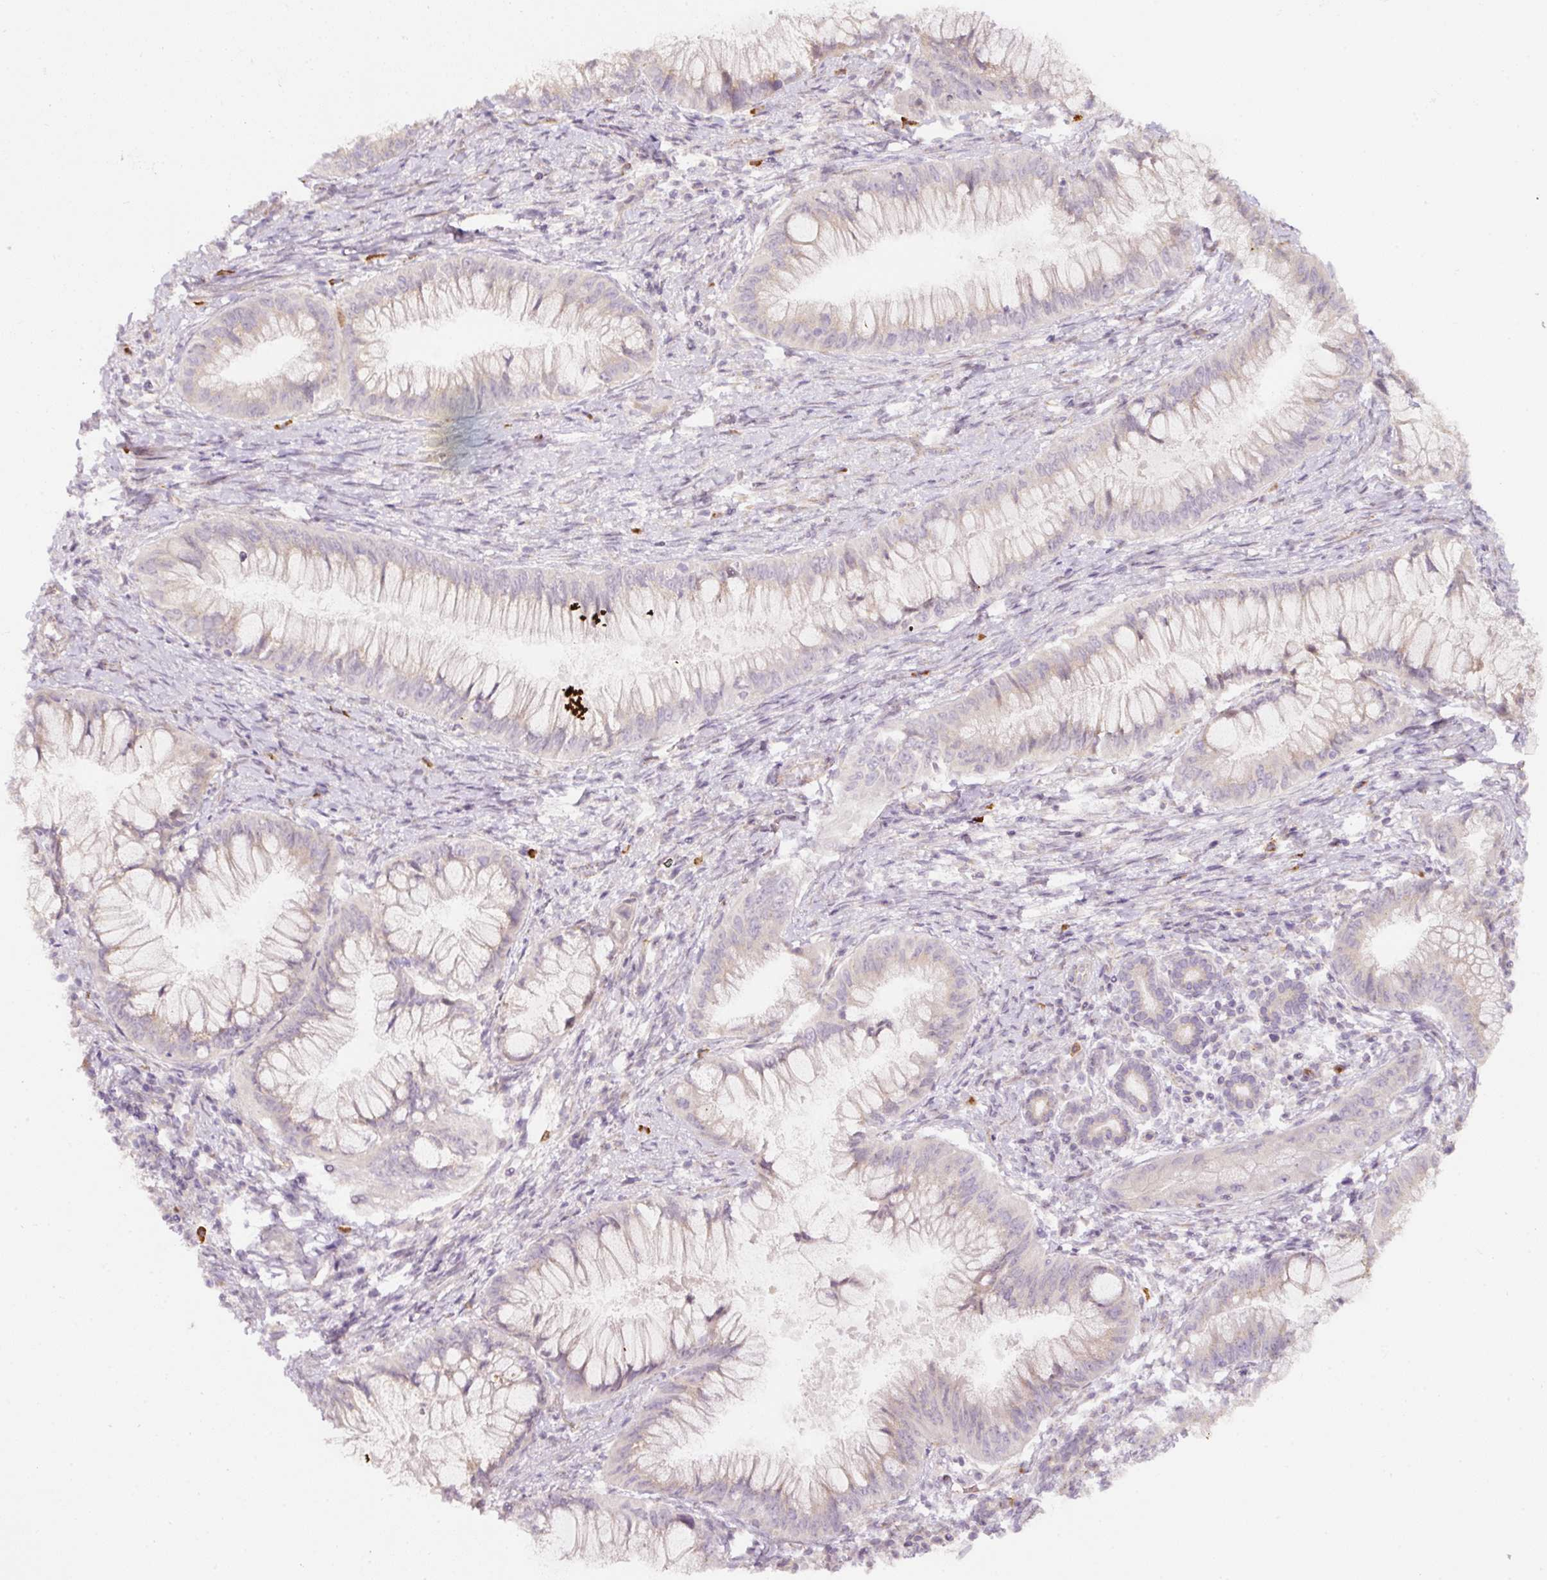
{"staining": {"intensity": "negative", "quantity": "none", "location": "none"}, "tissue": "pancreatic cancer", "cell_type": "Tumor cells", "image_type": "cancer", "snomed": [{"axis": "morphology", "description": "Adenocarcinoma, NOS"}, {"axis": "topography", "description": "Pancreas"}], "caption": "An immunohistochemistry image of pancreatic cancer (adenocarcinoma) is shown. There is no staining in tumor cells of pancreatic cancer (adenocarcinoma). (Stains: DAB immunohistochemistry with hematoxylin counter stain, Microscopy: brightfield microscopy at high magnification).", "gene": "NBPF11", "patient": {"sex": "male", "age": 48}}